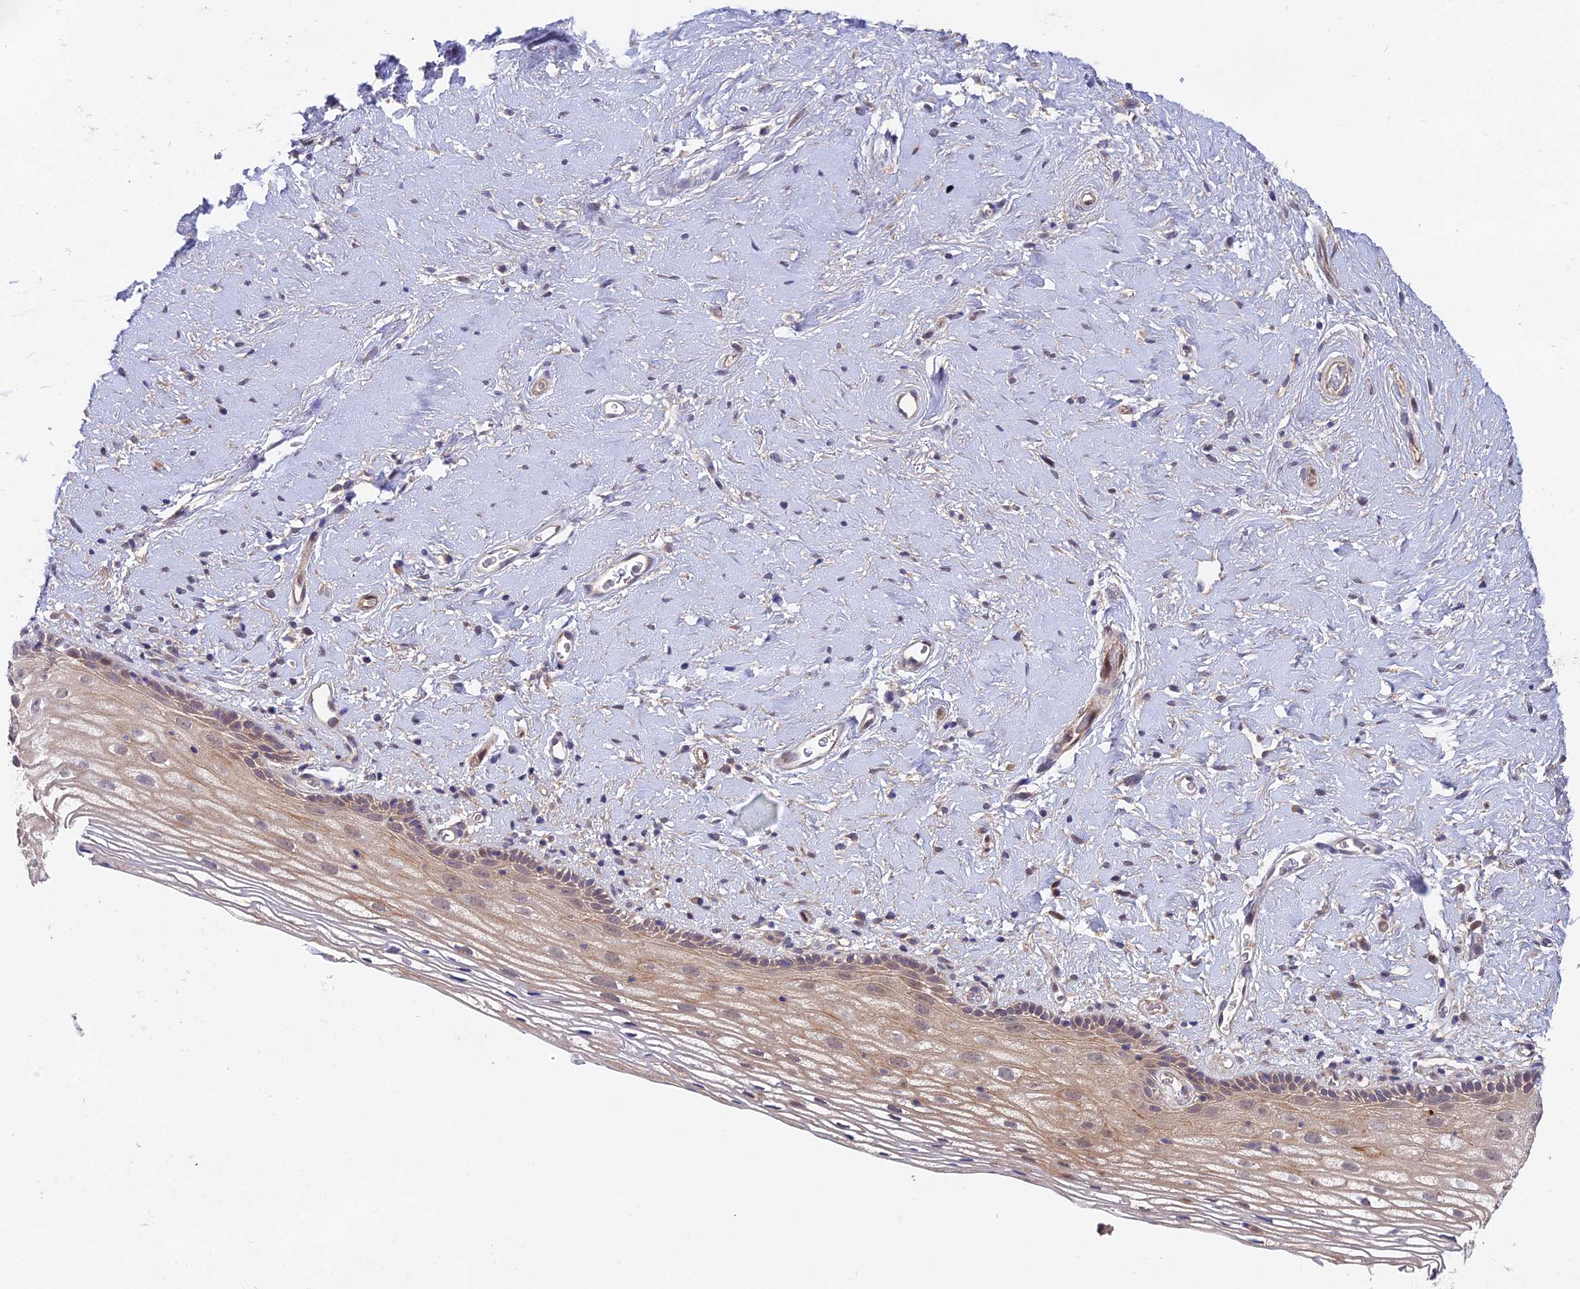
{"staining": {"intensity": "moderate", "quantity": "<25%", "location": "cytoplasmic/membranous,nuclear"}, "tissue": "vagina", "cell_type": "Squamous epithelial cells", "image_type": "normal", "snomed": [{"axis": "morphology", "description": "Normal tissue, NOS"}, {"axis": "morphology", "description": "Adenocarcinoma, NOS"}, {"axis": "topography", "description": "Rectum"}, {"axis": "topography", "description": "Vagina"}], "caption": "Normal vagina was stained to show a protein in brown. There is low levels of moderate cytoplasmic/membranous,nuclear expression in about <25% of squamous epithelial cells. Nuclei are stained in blue.", "gene": "NSMCE1", "patient": {"sex": "female", "age": 71}}